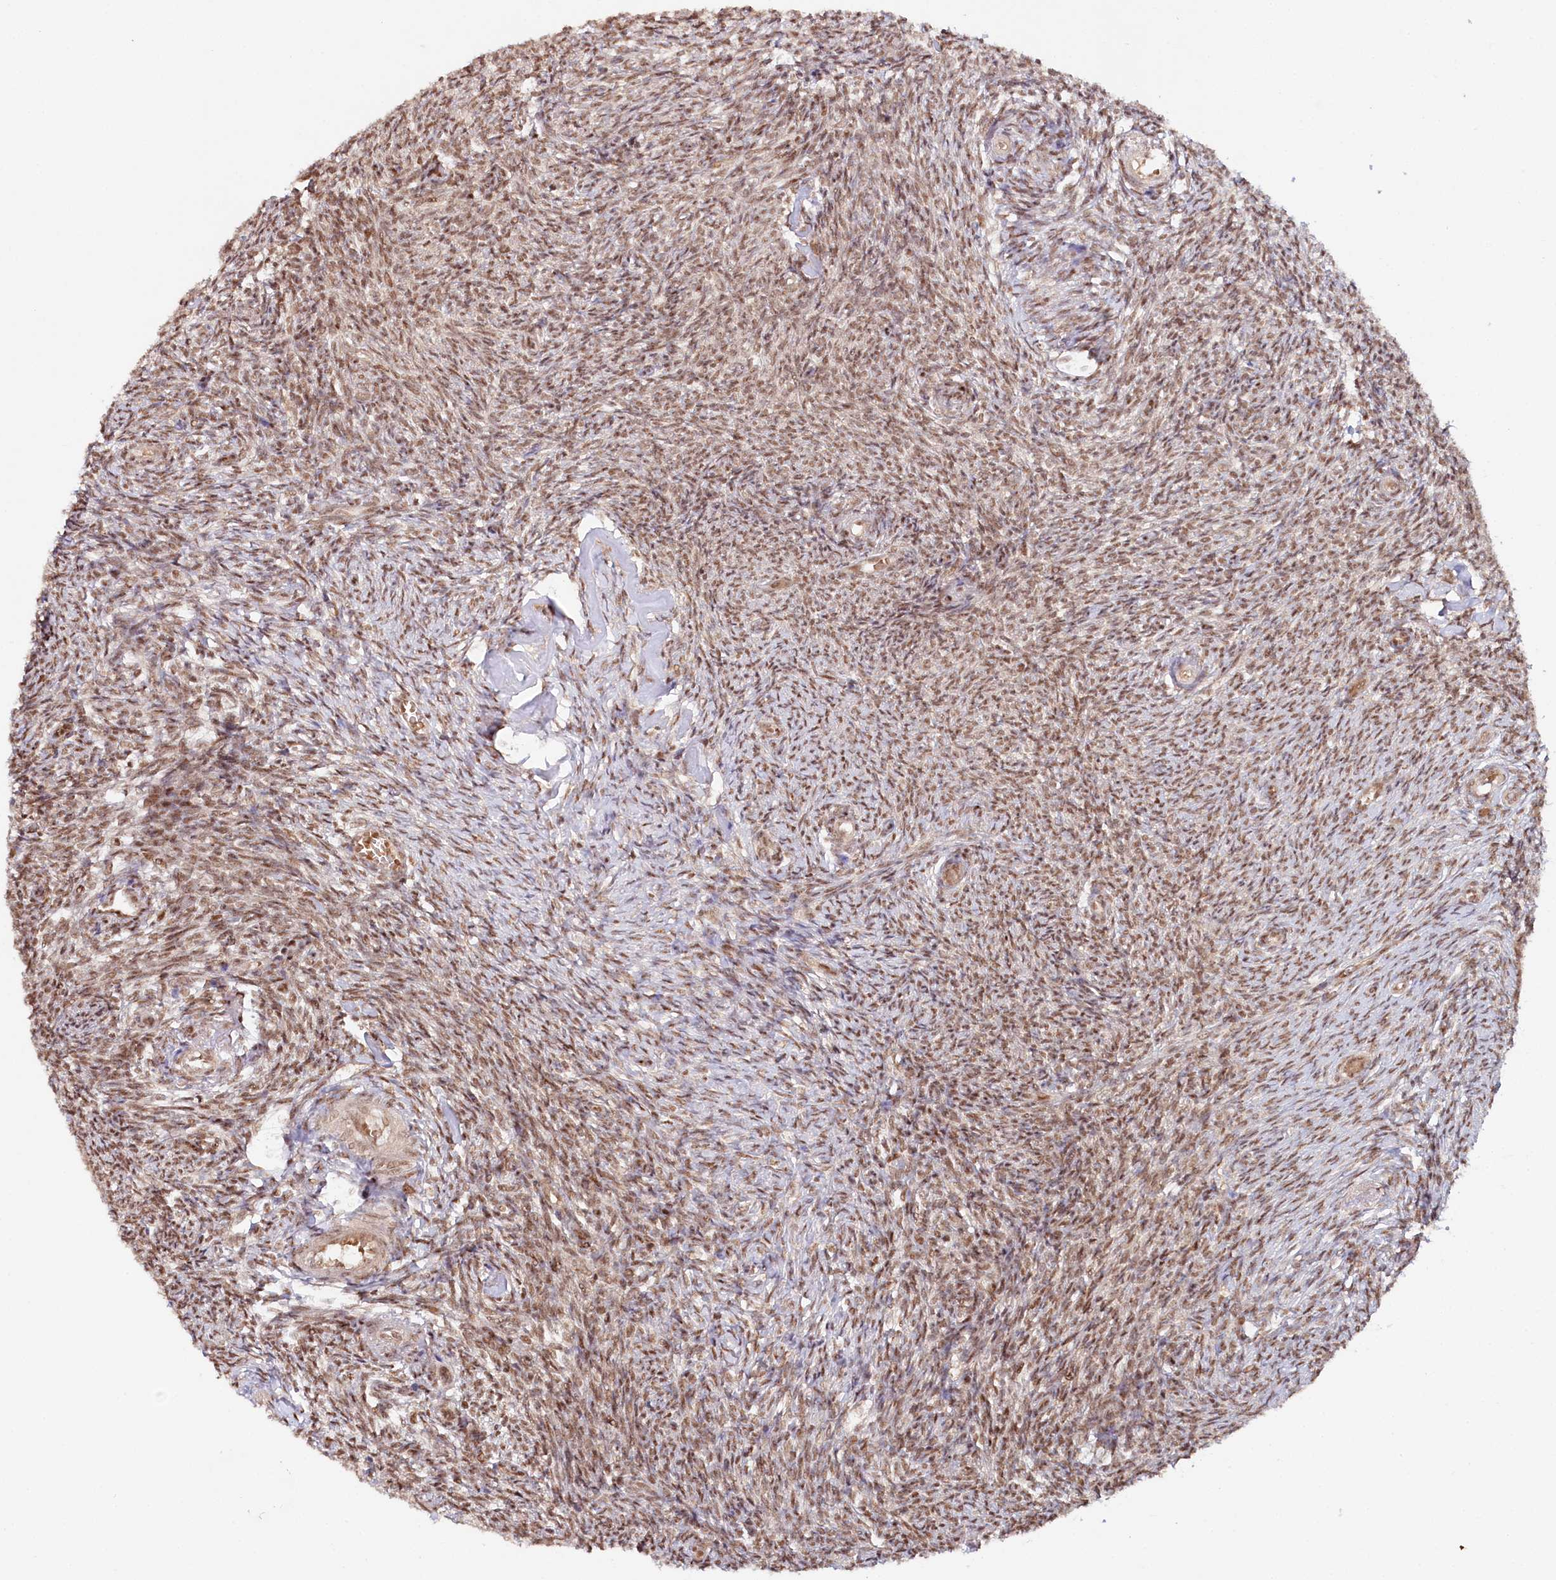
{"staining": {"intensity": "moderate", "quantity": ">75%", "location": "nuclear"}, "tissue": "ovary", "cell_type": "Ovarian stroma cells", "image_type": "normal", "snomed": [{"axis": "morphology", "description": "Normal tissue, NOS"}, {"axis": "topography", "description": "Ovary"}], "caption": "Protein staining displays moderate nuclear positivity in approximately >75% of ovarian stroma cells in normal ovary. (IHC, brightfield microscopy, high magnification).", "gene": "CCDC65", "patient": {"sex": "female", "age": 44}}